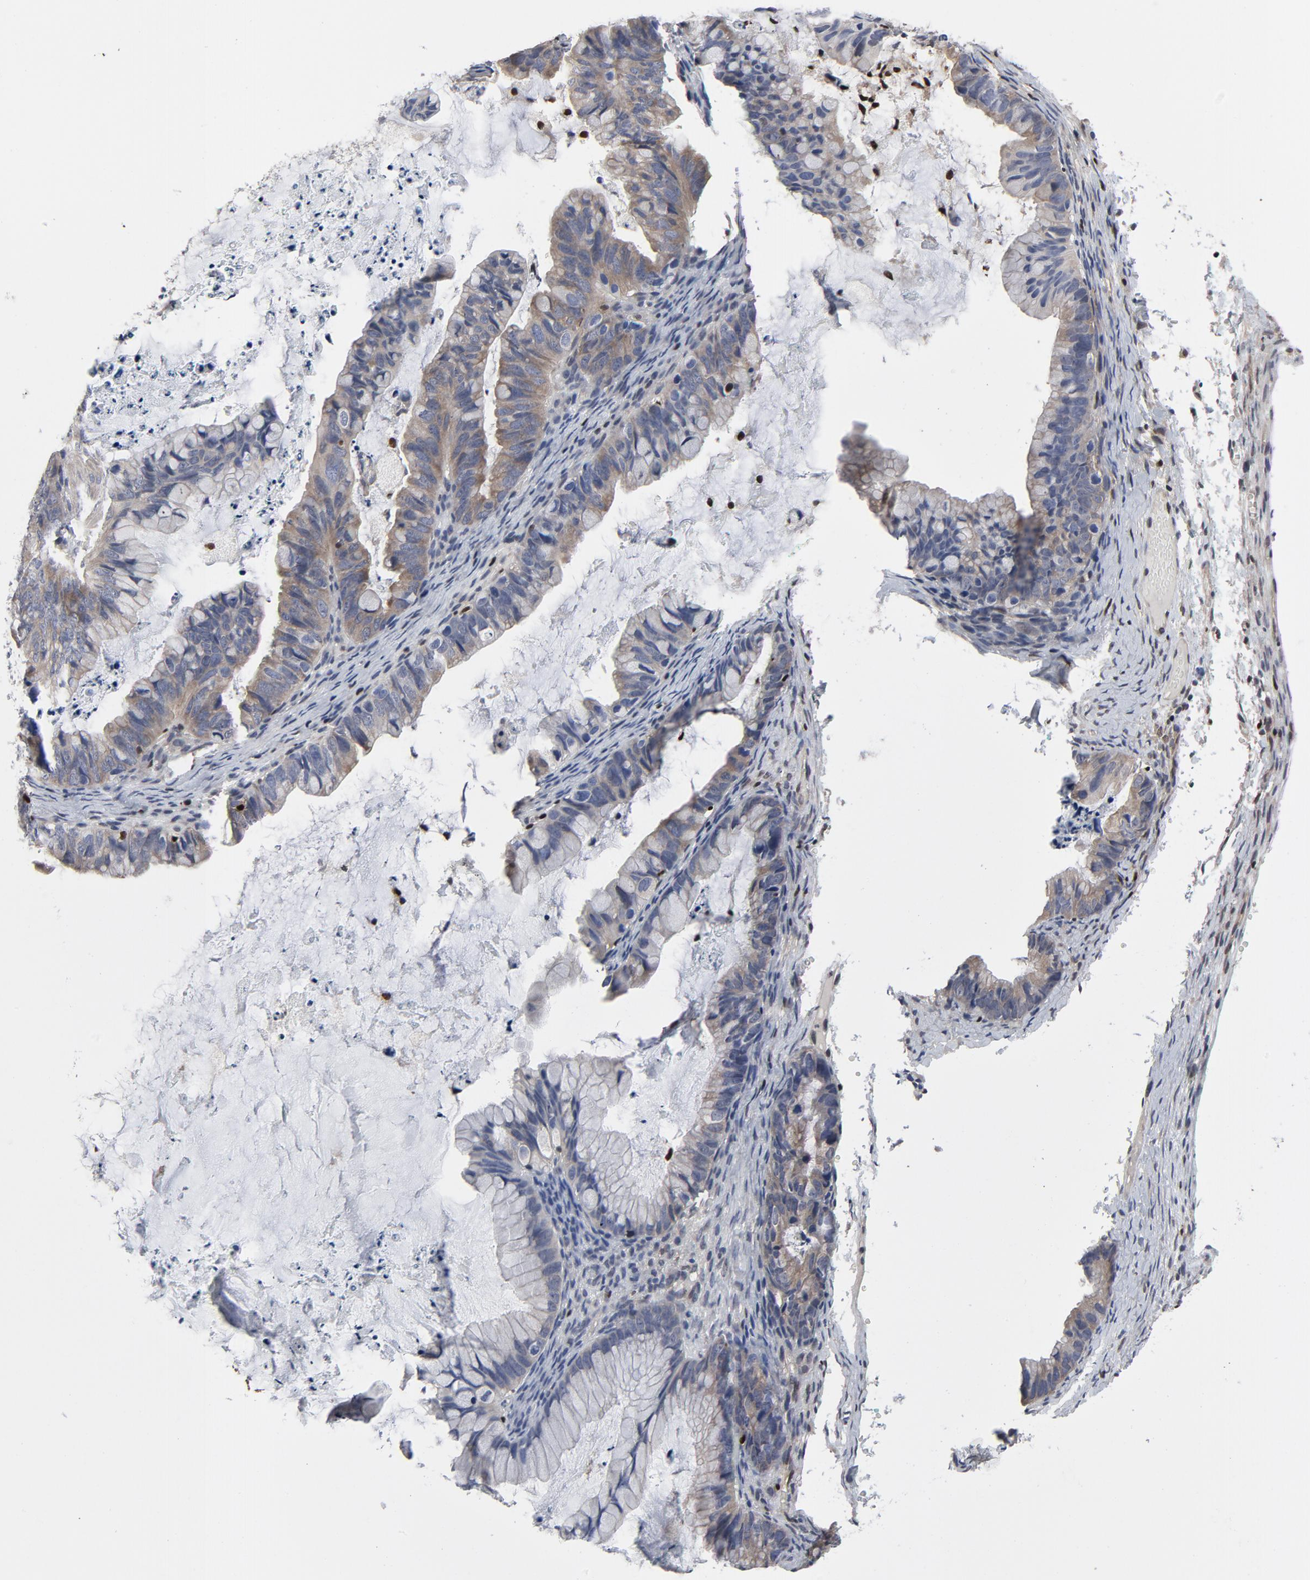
{"staining": {"intensity": "weak", "quantity": "25%-75%", "location": "cytoplasmic/membranous"}, "tissue": "ovarian cancer", "cell_type": "Tumor cells", "image_type": "cancer", "snomed": [{"axis": "morphology", "description": "Cystadenocarcinoma, mucinous, NOS"}, {"axis": "topography", "description": "Ovary"}], "caption": "Immunohistochemistry (IHC) photomicrograph of mucinous cystadenocarcinoma (ovarian) stained for a protein (brown), which demonstrates low levels of weak cytoplasmic/membranous expression in approximately 25%-75% of tumor cells.", "gene": "NFKB1", "patient": {"sex": "female", "age": 36}}